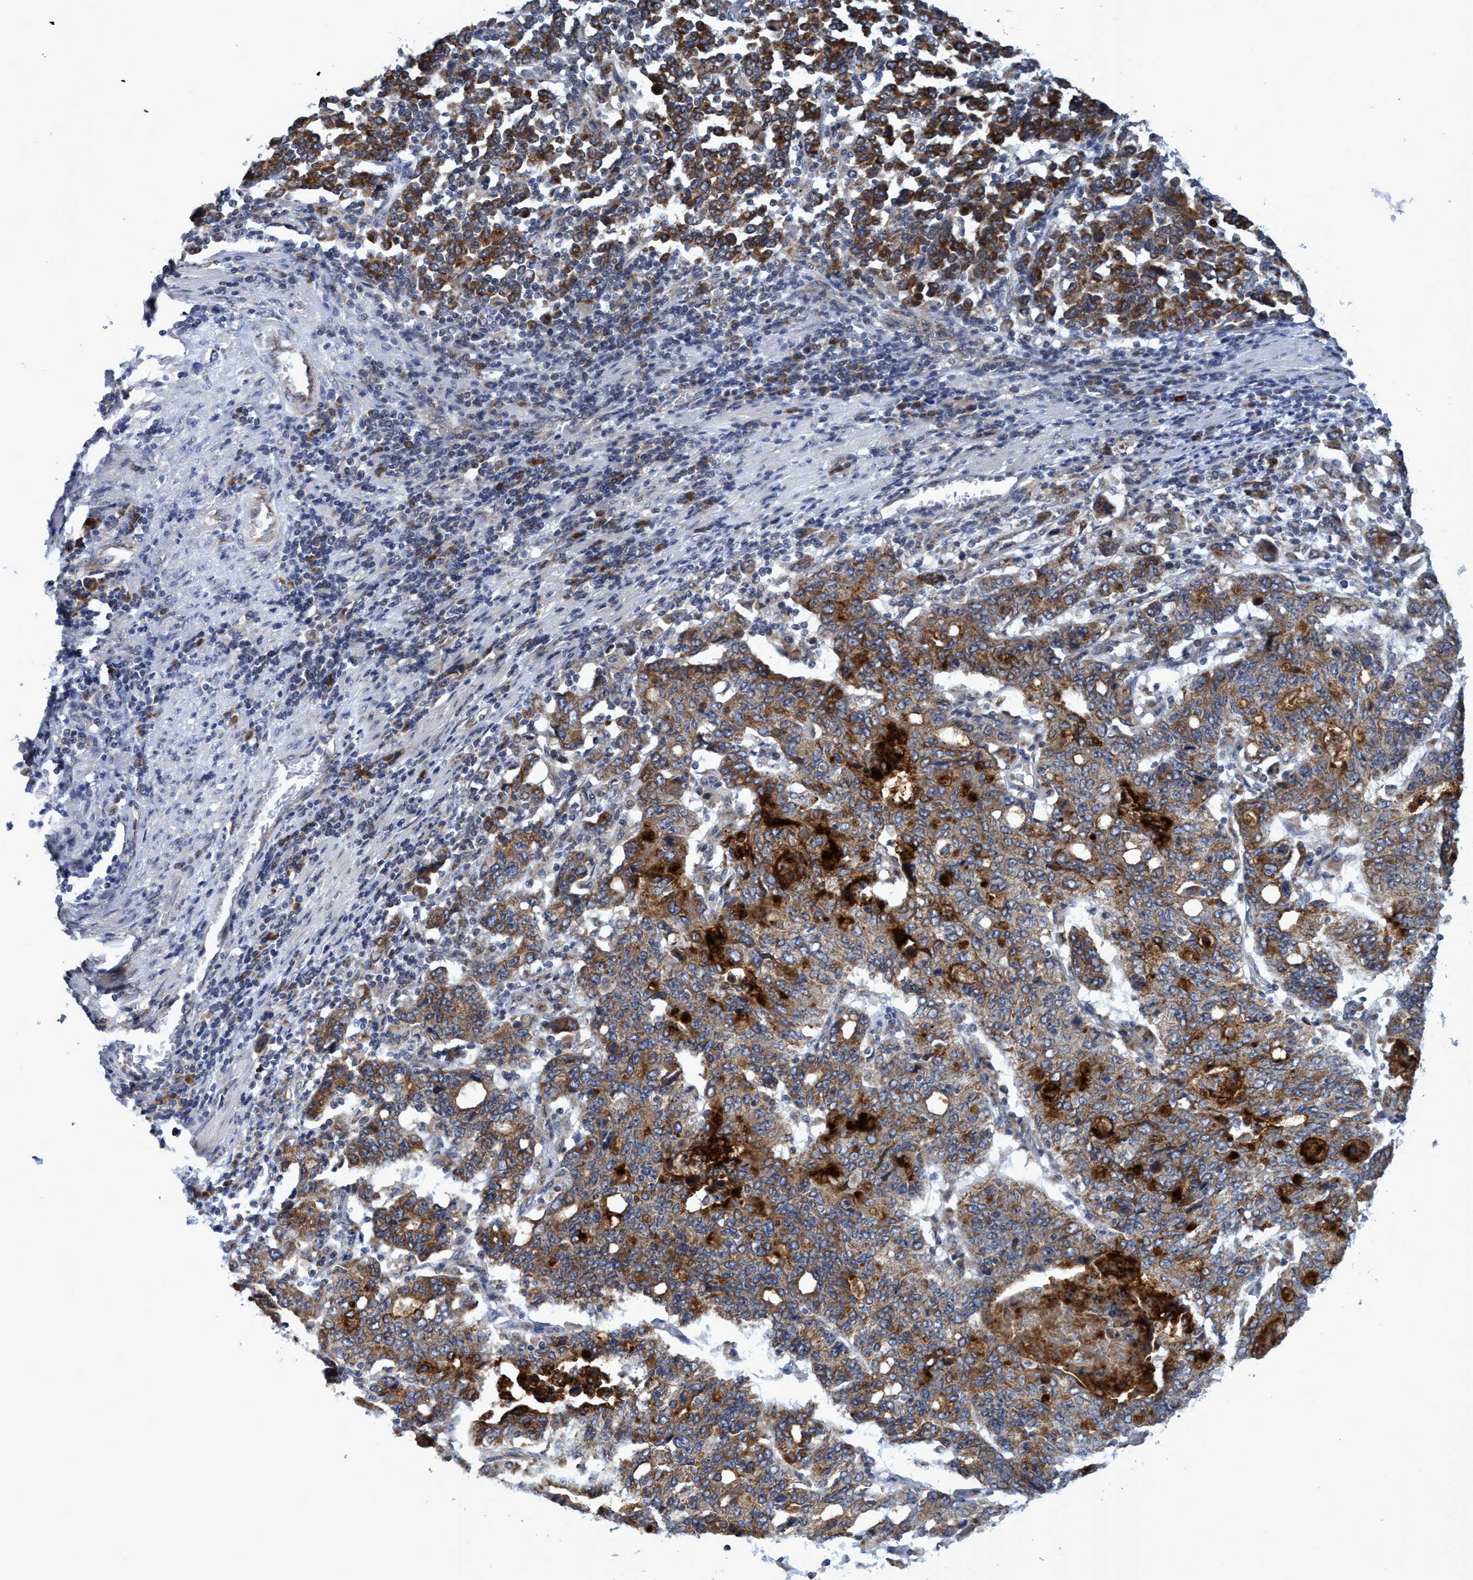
{"staining": {"intensity": "strong", "quantity": ">75%", "location": "cytoplasmic/membranous"}, "tissue": "stomach cancer", "cell_type": "Tumor cells", "image_type": "cancer", "snomed": [{"axis": "morphology", "description": "Adenocarcinoma, NOS"}, {"axis": "topography", "description": "Stomach, upper"}], "caption": "Human stomach adenocarcinoma stained with a protein marker demonstrates strong staining in tumor cells.", "gene": "NAT16", "patient": {"sex": "male", "age": 69}}